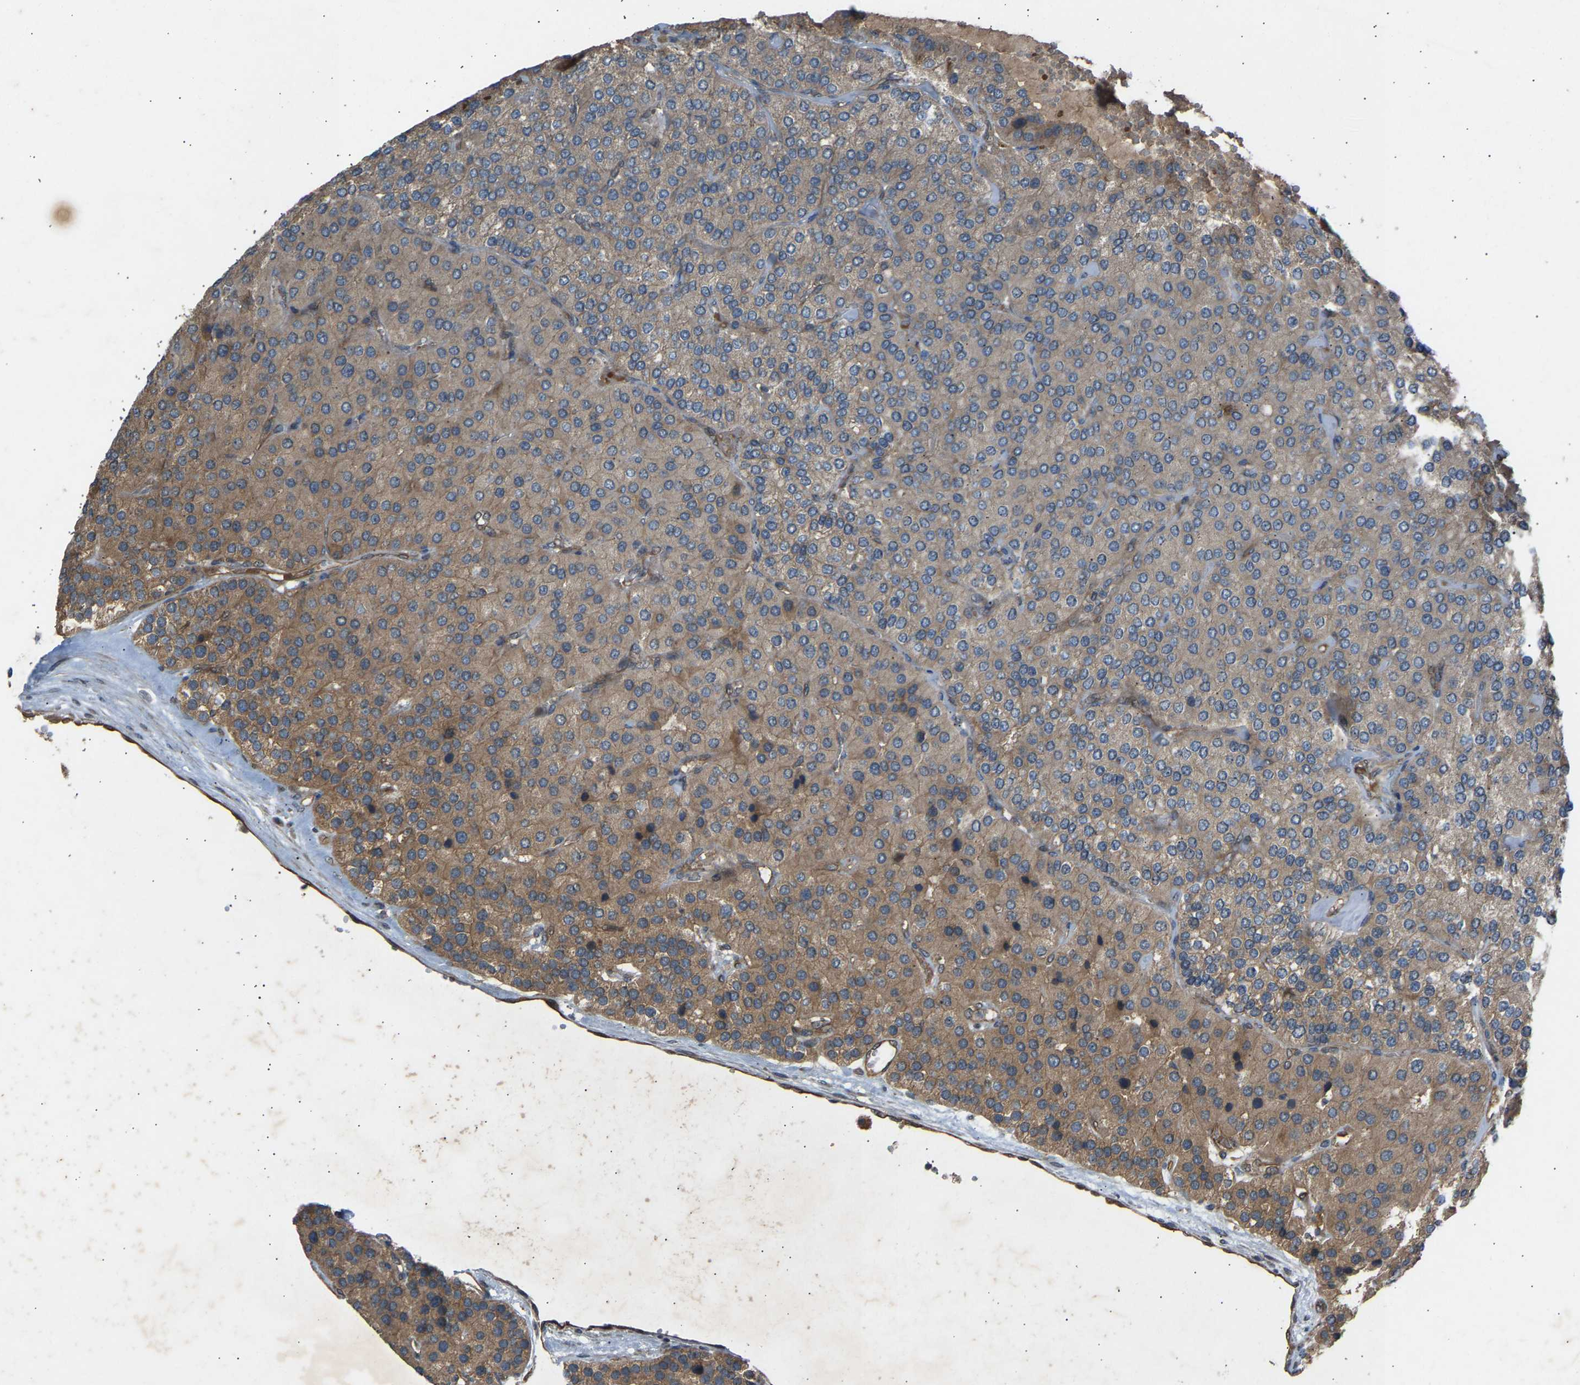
{"staining": {"intensity": "weak", "quantity": "25%-75%", "location": "cytoplasmic/membranous"}, "tissue": "parathyroid gland", "cell_type": "Glandular cells", "image_type": "normal", "snomed": [{"axis": "morphology", "description": "Normal tissue, NOS"}, {"axis": "morphology", "description": "Adenoma, NOS"}, {"axis": "topography", "description": "Parathyroid gland"}], "caption": "Protein expression analysis of benign human parathyroid gland reveals weak cytoplasmic/membranous staining in about 25%-75% of glandular cells.", "gene": "GAS2L1", "patient": {"sex": "female", "age": 86}}